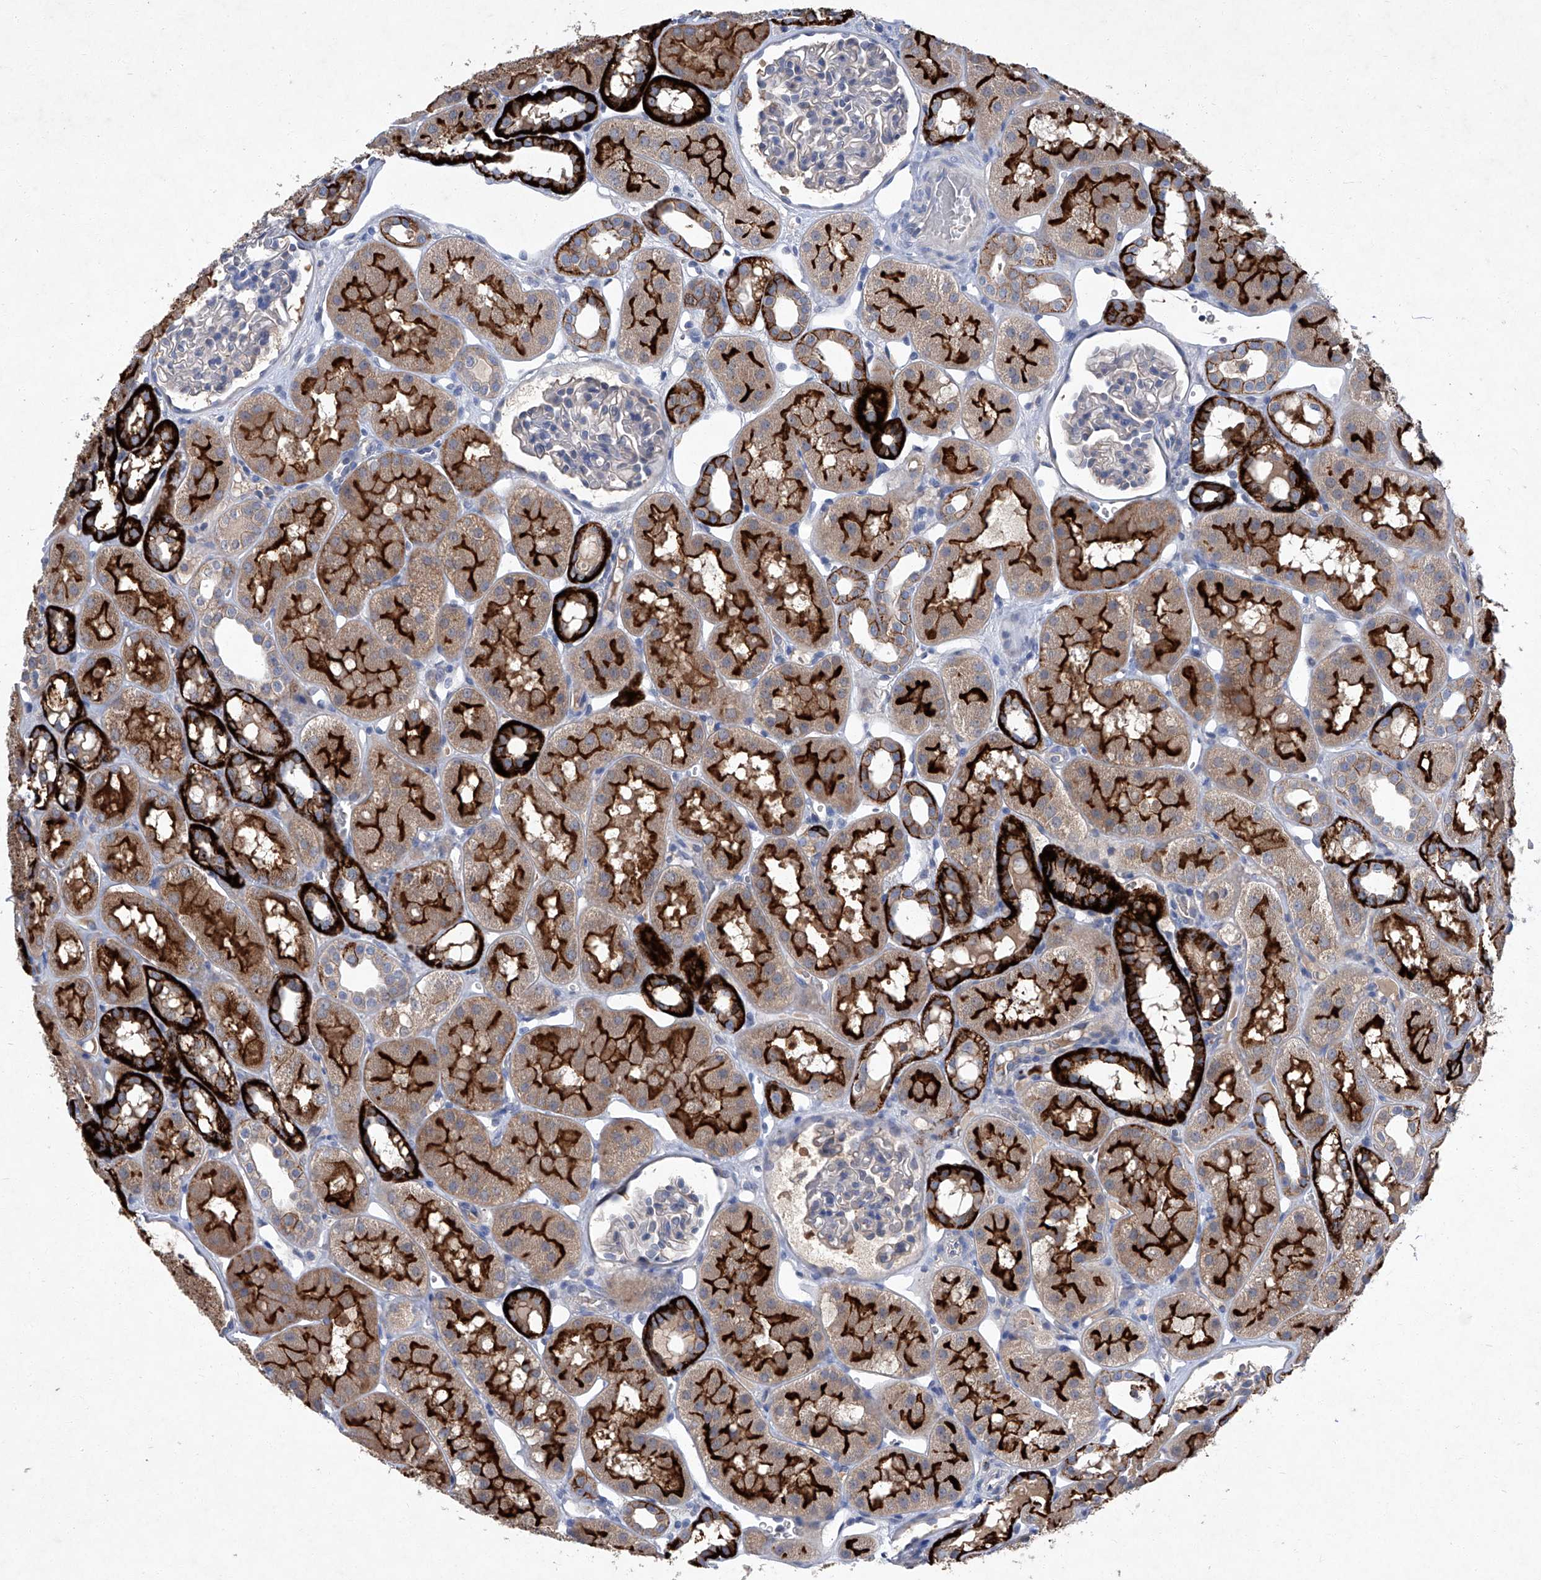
{"staining": {"intensity": "negative", "quantity": "none", "location": "none"}, "tissue": "kidney", "cell_type": "Cells in glomeruli", "image_type": "normal", "snomed": [{"axis": "morphology", "description": "Normal tissue, NOS"}, {"axis": "topography", "description": "Kidney"}], "caption": "Immunohistochemistry (IHC) of benign human kidney displays no staining in cells in glomeruli.", "gene": "SBK2", "patient": {"sex": "male", "age": 16}}